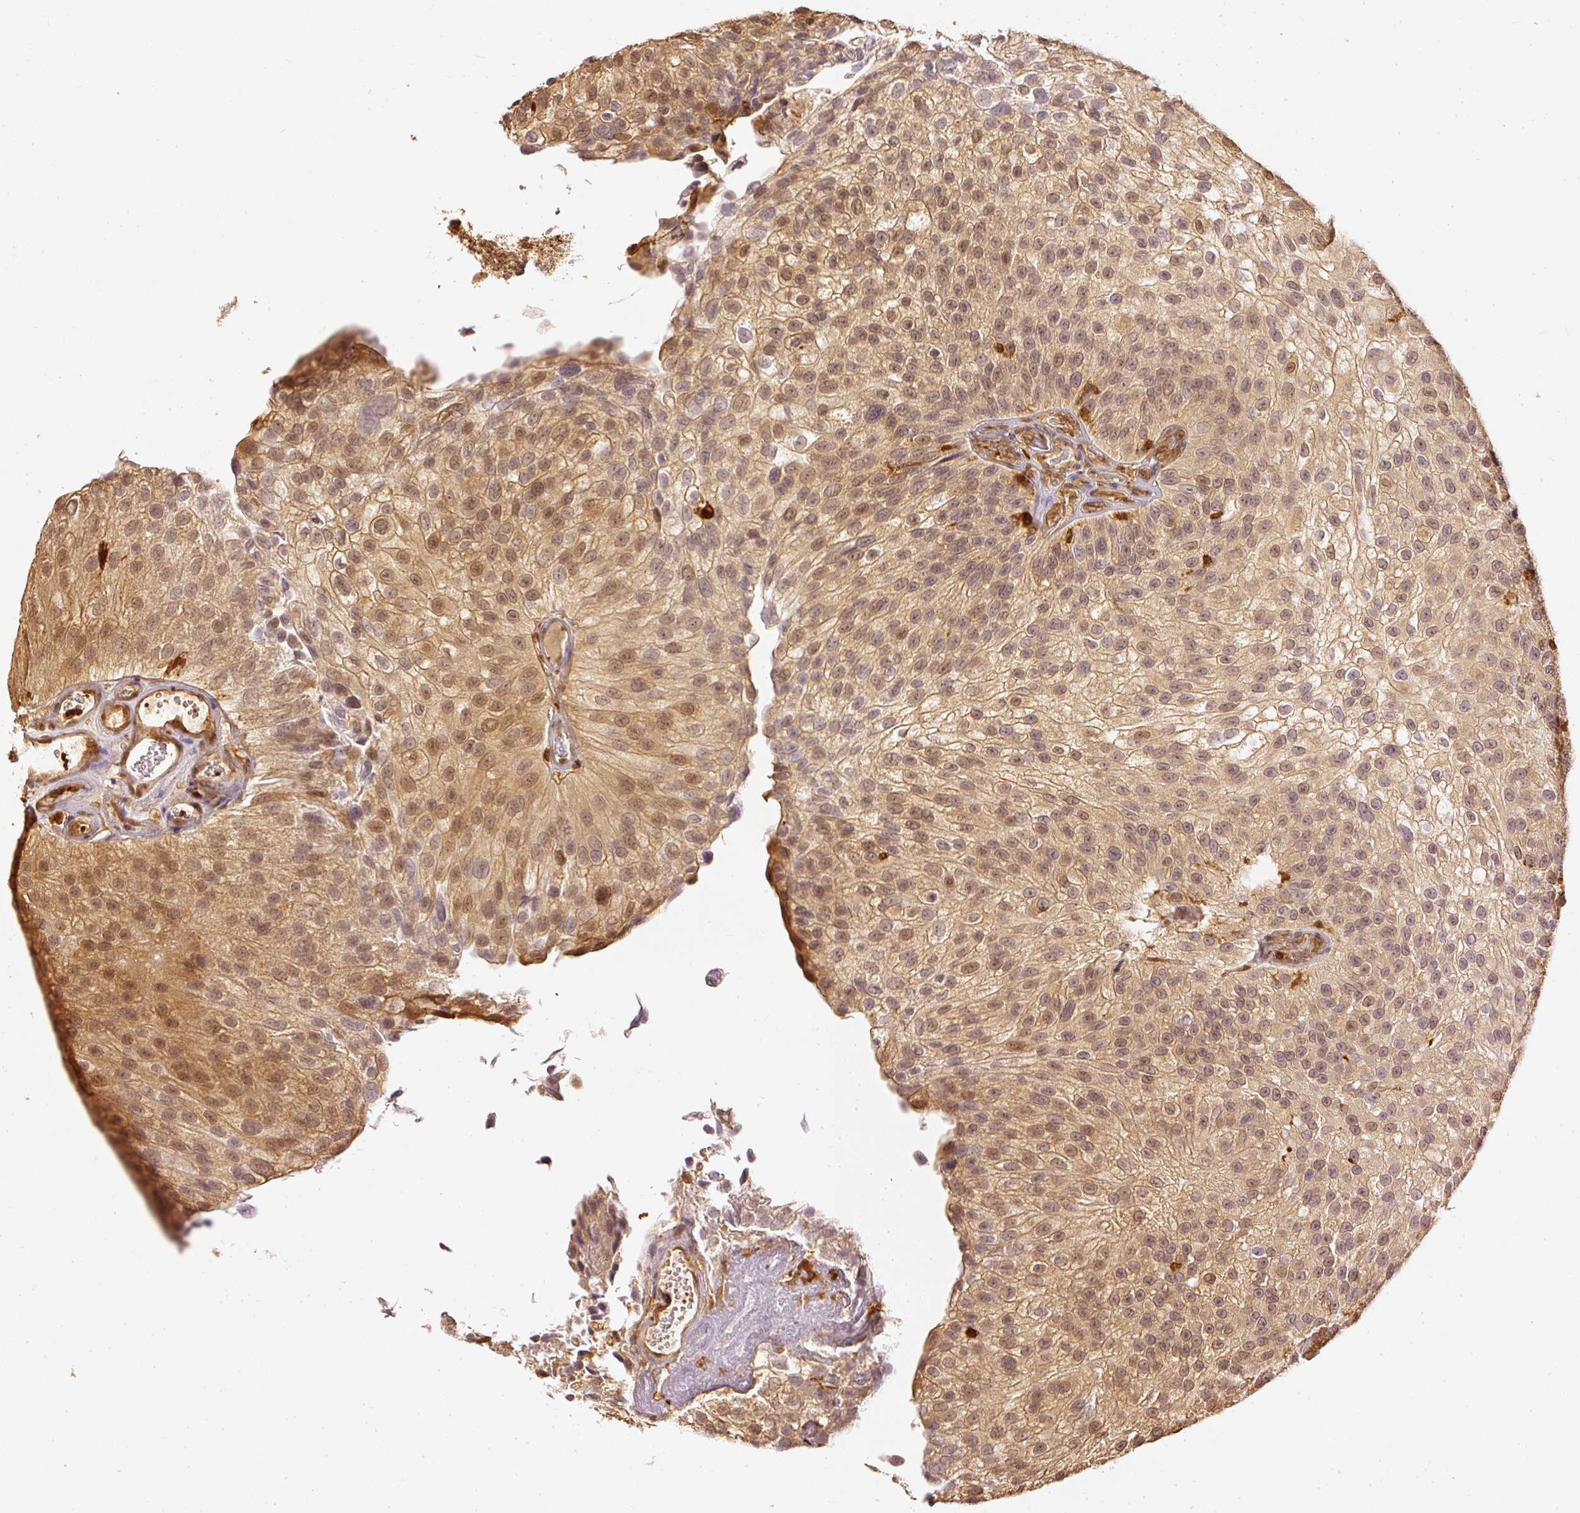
{"staining": {"intensity": "moderate", "quantity": ">75%", "location": "cytoplasmic/membranous,nuclear"}, "tissue": "urothelial cancer", "cell_type": "Tumor cells", "image_type": "cancer", "snomed": [{"axis": "morphology", "description": "Urothelial carcinoma, NOS"}, {"axis": "topography", "description": "Urinary bladder"}], "caption": "Tumor cells exhibit medium levels of moderate cytoplasmic/membranous and nuclear expression in about >75% of cells in human transitional cell carcinoma. Immunohistochemistry (ihc) stains the protein in brown and the nuclei are stained blue.", "gene": "PFN1", "patient": {"sex": "male", "age": 87}}